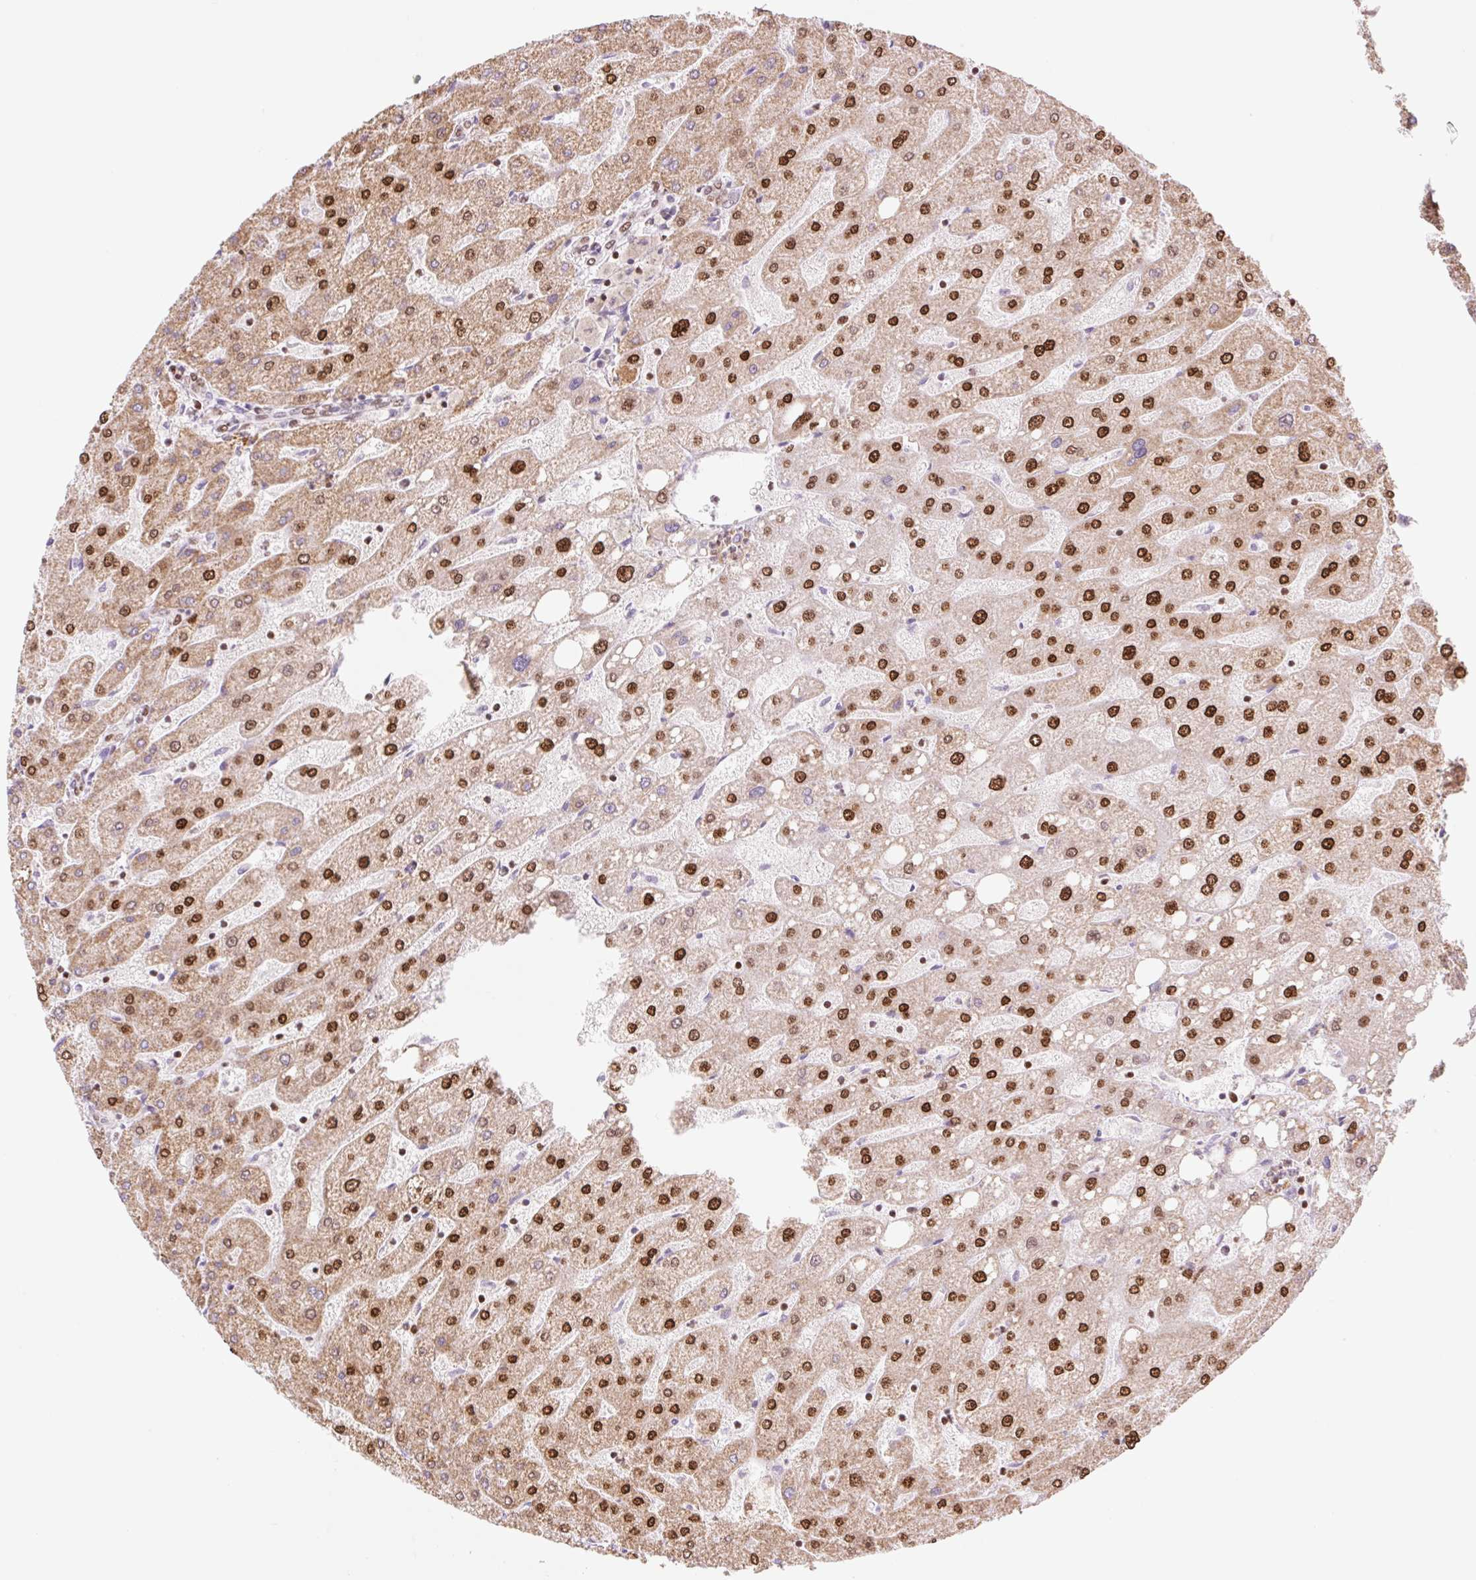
{"staining": {"intensity": "moderate", "quantity": ">75%", "location": "nuclear"}, "tissue": "liver", "cell_type": "Cholangiocytes", "image_type": "normal", "snomed": [{"axis": "morphology", "description": "Normal tissue, NOS"}, {"axis": "topography", "description": "Liver"}], "caption": "IHC staining of normal liver, which shows medium levels of moderate nuclear staining in about >75% of cholangiocytes indicating moderate nuclear protein expression. The staining was performed using DAB (3,3'-diaminobenzidine) (brown) for protein detection and nuclei were counterstained in hematoxylin (blue).", "gene": "PRDM11", "patient": {"sex": "male", "age": 67}}